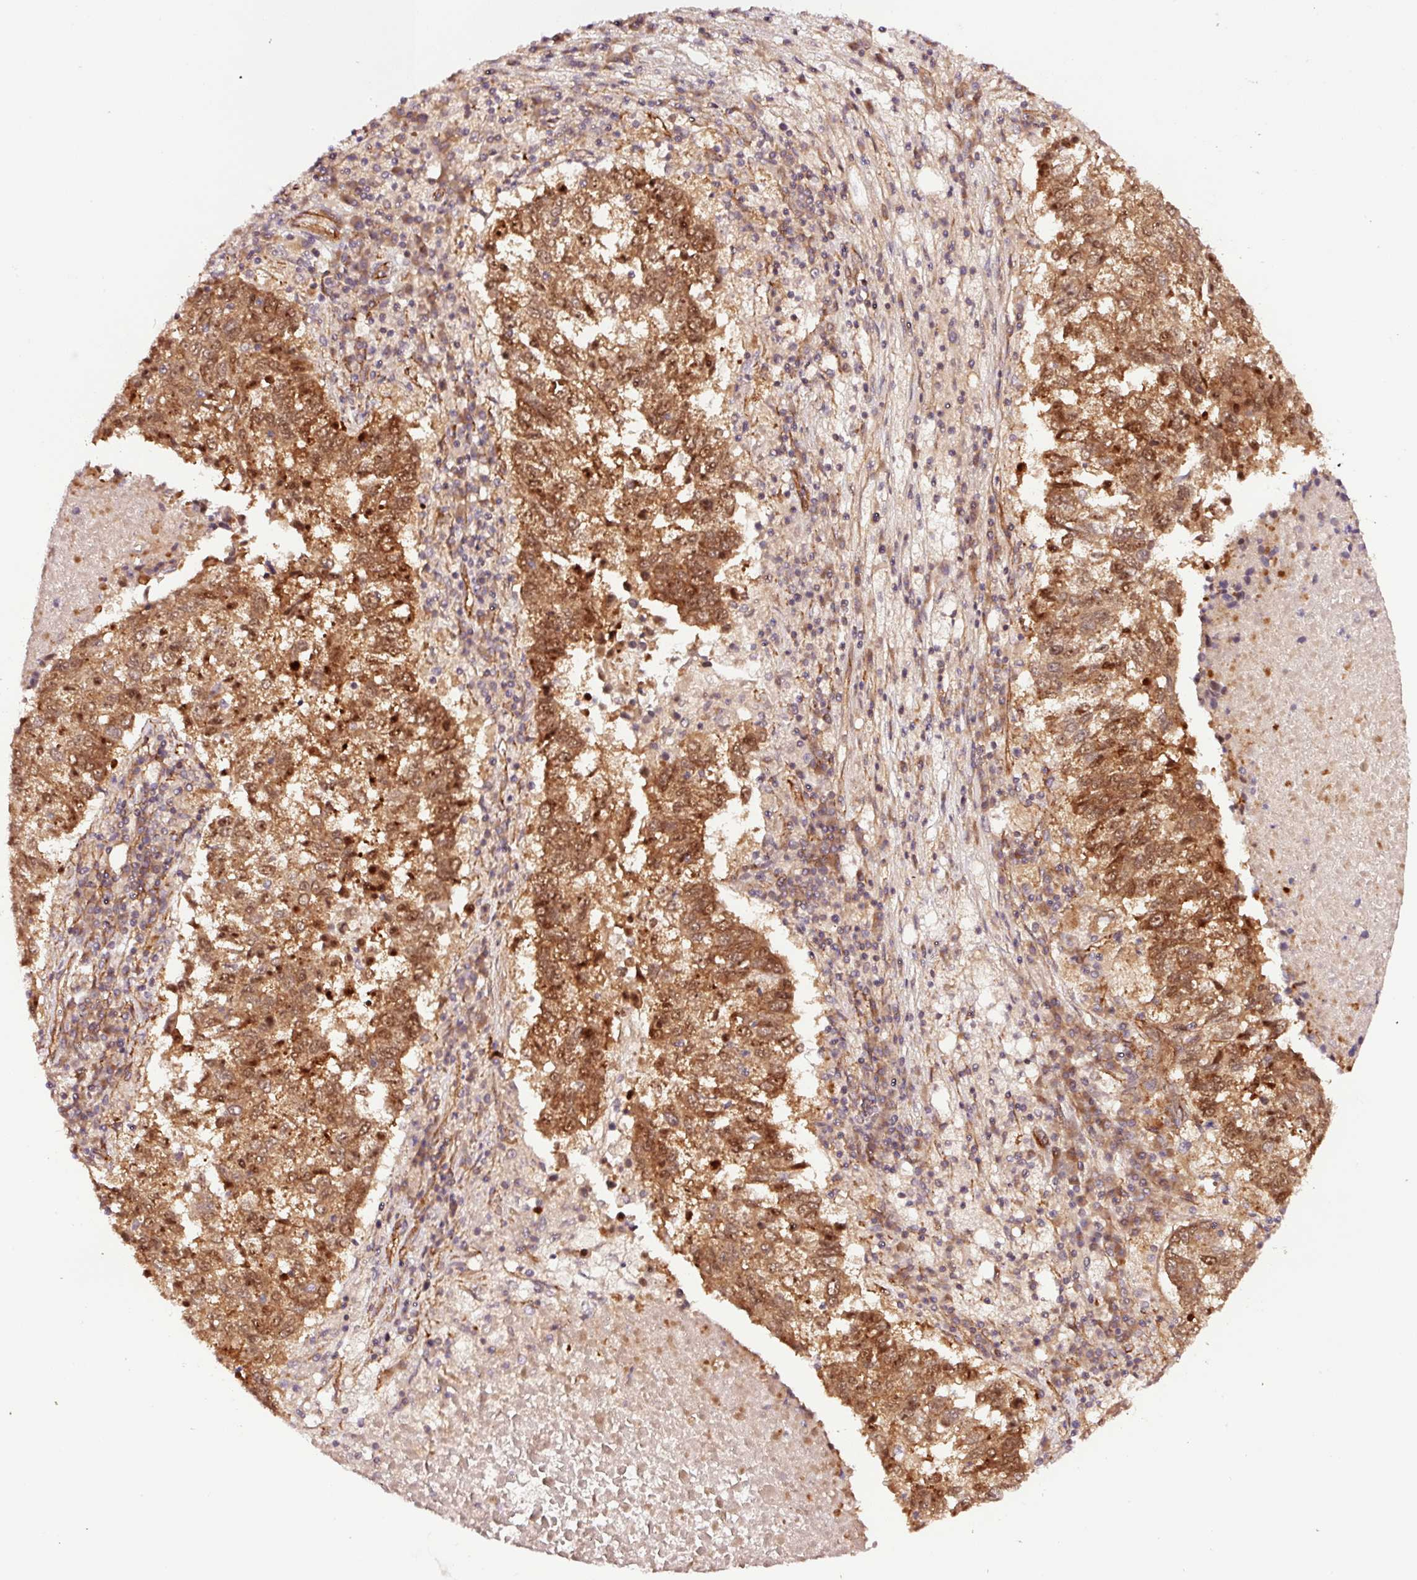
{"staining": {"intensity": "strong", "quantity": ">75%", "location": "cytoplasmic/membranous,nuclear"}, "tissue": "lung cancer", "cell_type": "Tumor cells", "image_type": "cancer", "snomed": [{"axis": "morphology", "description": "Squamous cell carcinoma, NOS"}, {"axis": "topography", "description": "Lung"}], "caption": "Protein expression analysis of human lung cancer (squamous cell carcinoma) reveals strong cytoplasmic/membranous and nuclear expression in about >75% of tumor cells.", "gene": "METAP1", "patient": {"sex": "male", "age": 73}}